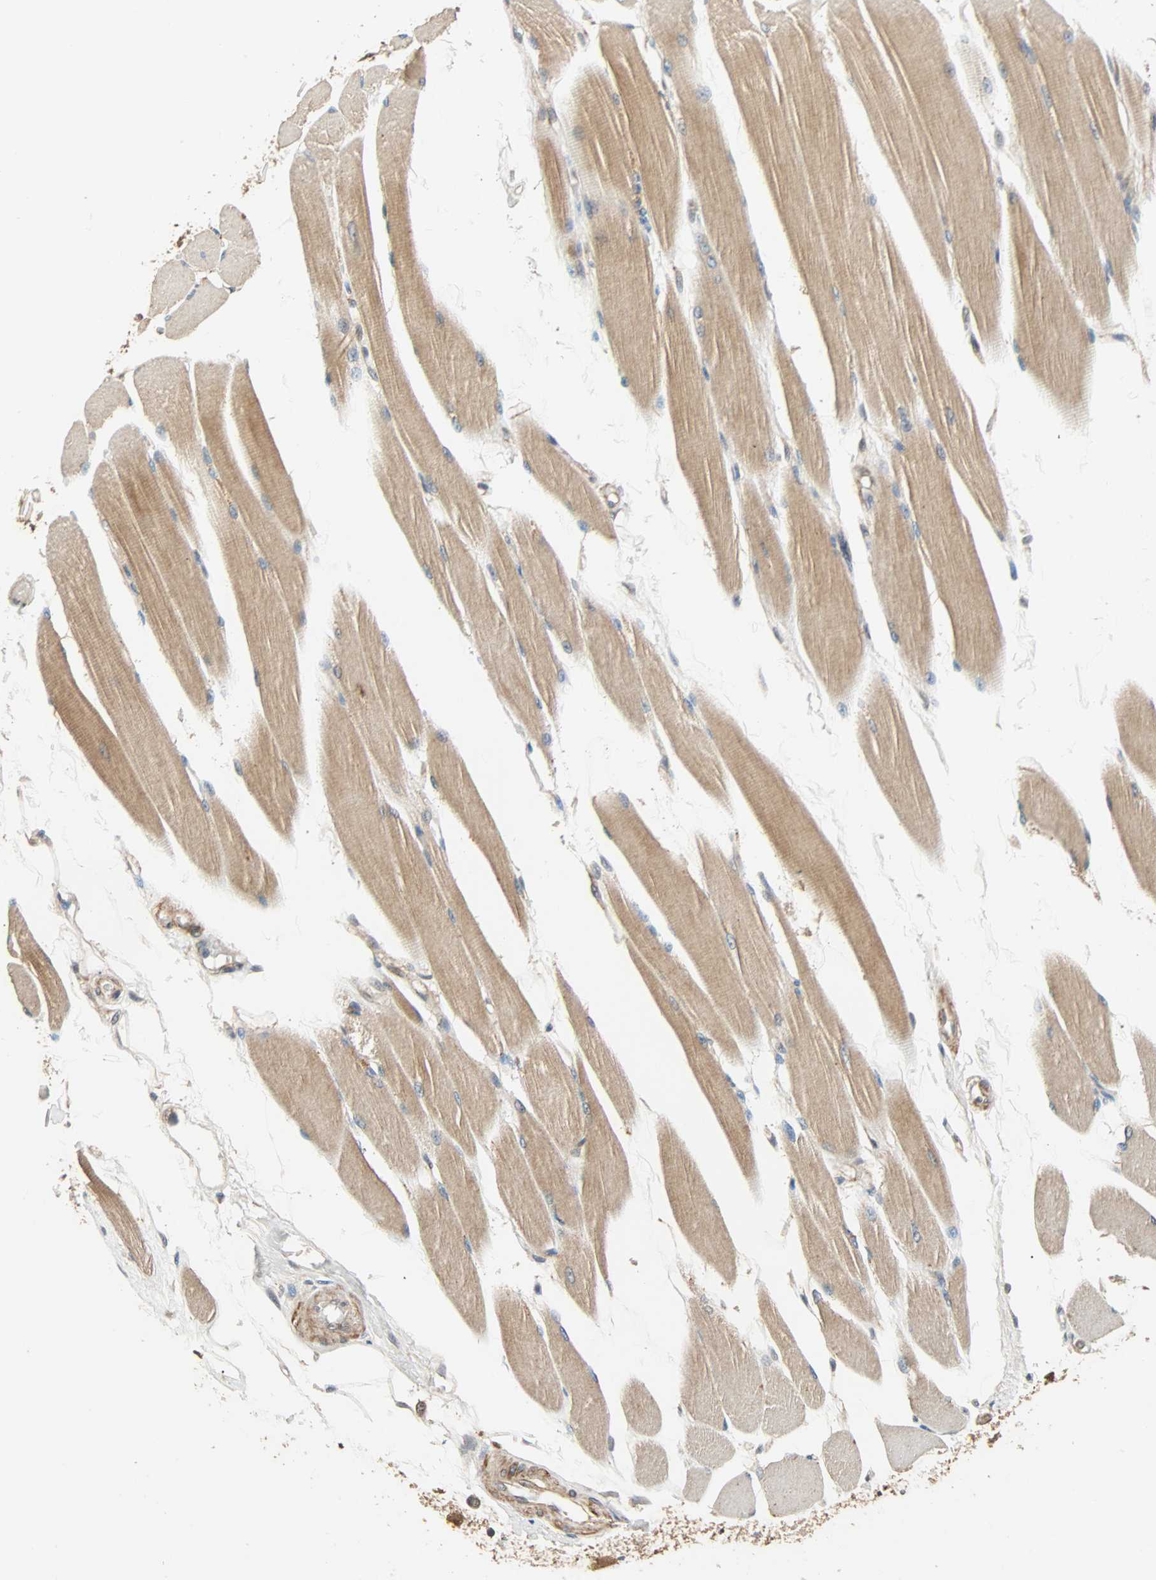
{"staining": {"intensity": "moderate", "quantity": ">75%", "location": "cytoplasmic/membranous"}, "tissue": "skeletal muscle", "cell_type": "Myocytes", "image_type": "normal", "snomed": [{"axis": "morphology", "description": "Normal tissue, NOS"}, {"axis": "topography", "description": "Skeletal muscle"}, {"axis": "topography", "description": "Peripheral nerve tissue"}], "caption": "Unremarkable skeletal muscle reveals moderate cytoplasmic/membranous positivity in about >75% of myocytes, visualized by immunohistochemistry.", "gene": "QSER1", "patient": {"sex": "female", "age": 84}}